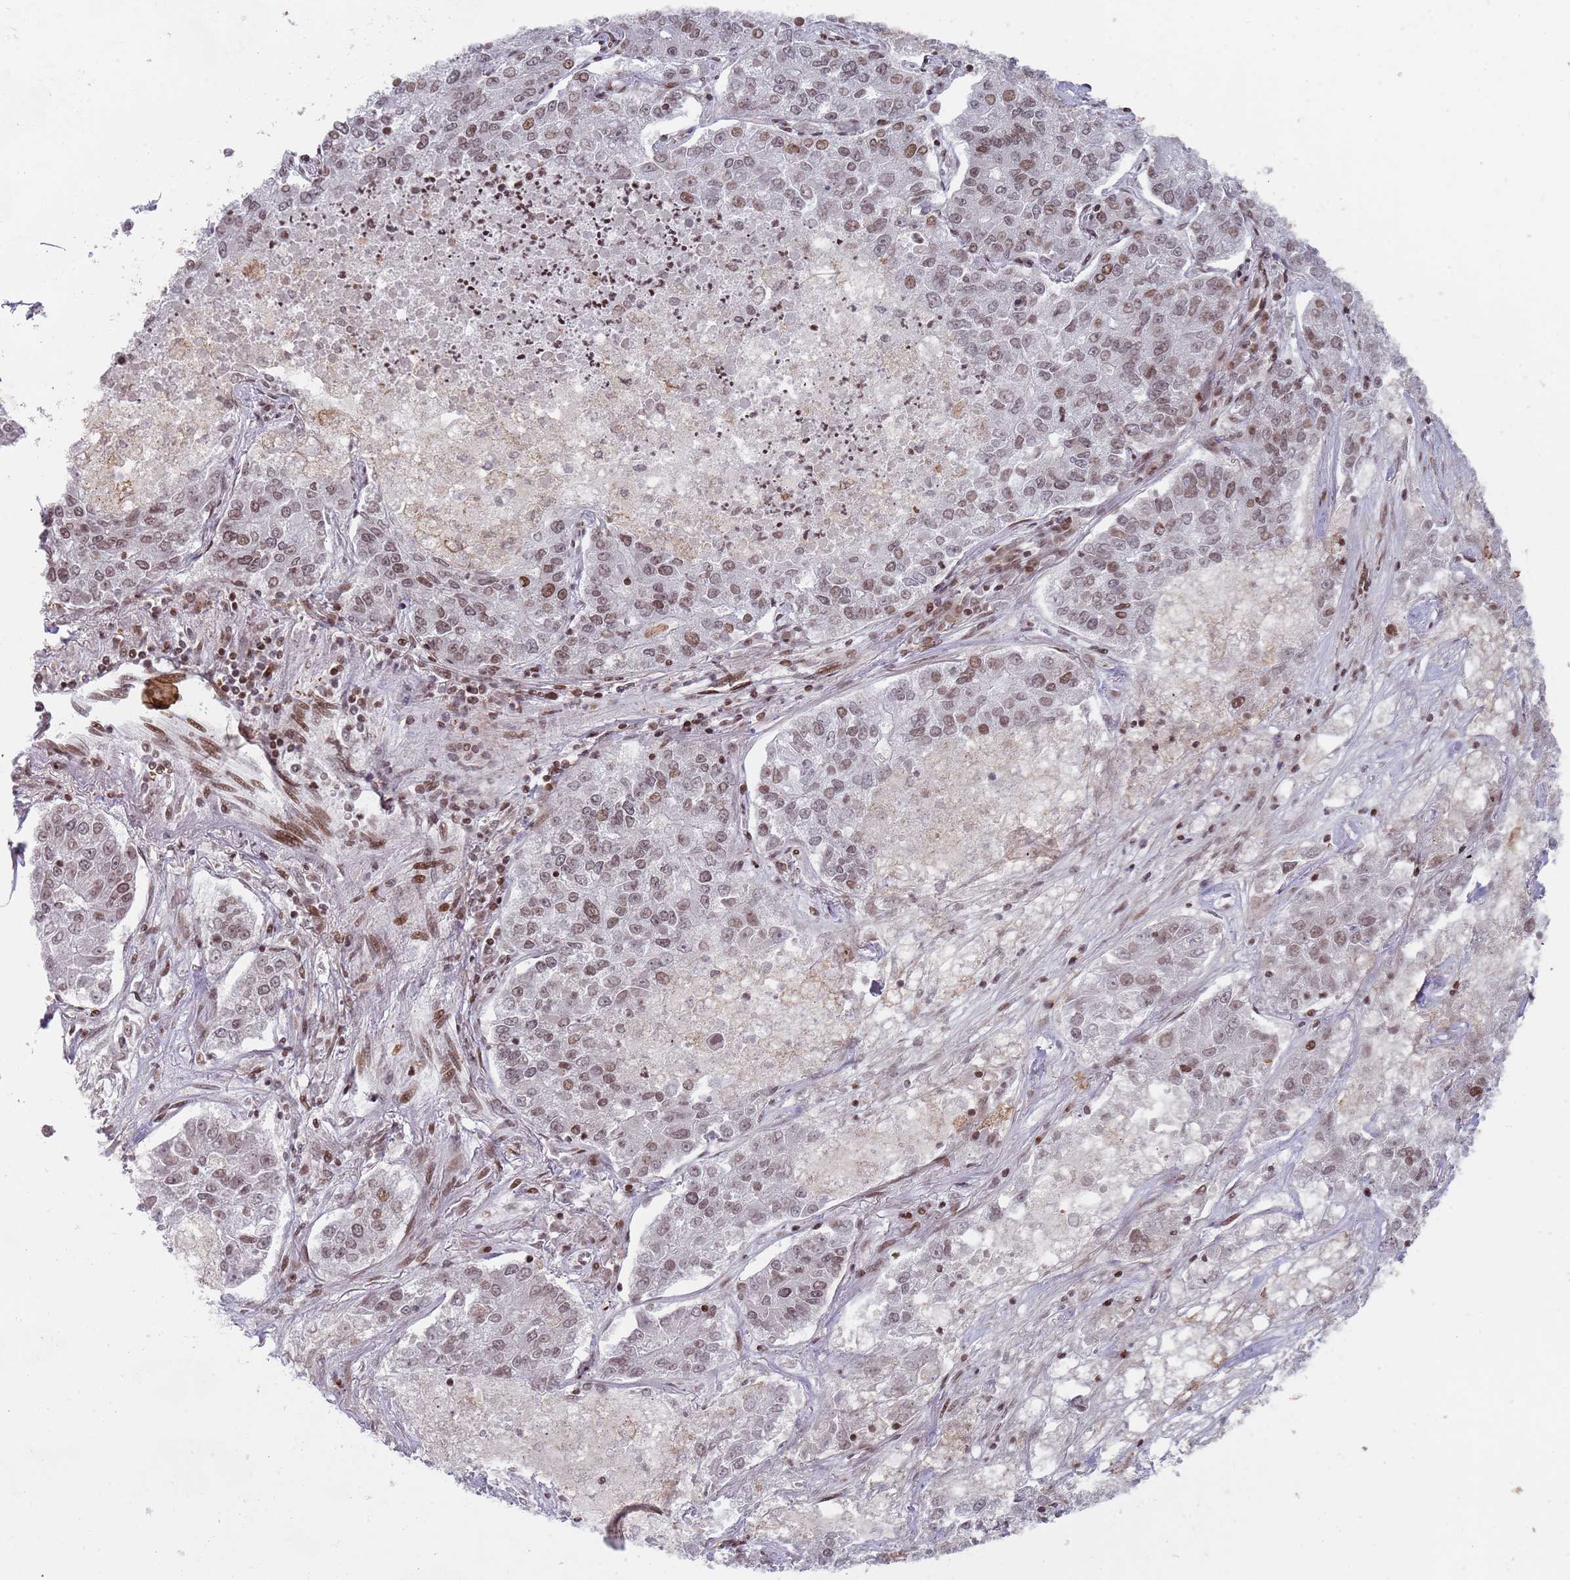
{"staining": {"intensity": "moderate", "quantity": ">75%", "location": "nuclear"}, "tissue": "lung cancer", "cell_type": "Tumor cells", "image_type": "cancer", "snomed": [{"axis": "morphology", "description": "Adenocarcinoma, NOS"}, {"axis": "topography", "description": "Lung"}], "caption": "The immunohistochemical stain shows moderate nuclear positivity in tumor cells of lung cancer (adenocarcinoma) tissue. (Brightfield microscopy of DAB IHC at high magnification).", "gene": "HDAC8", "patient": {"sex": "male", "age": 49}}